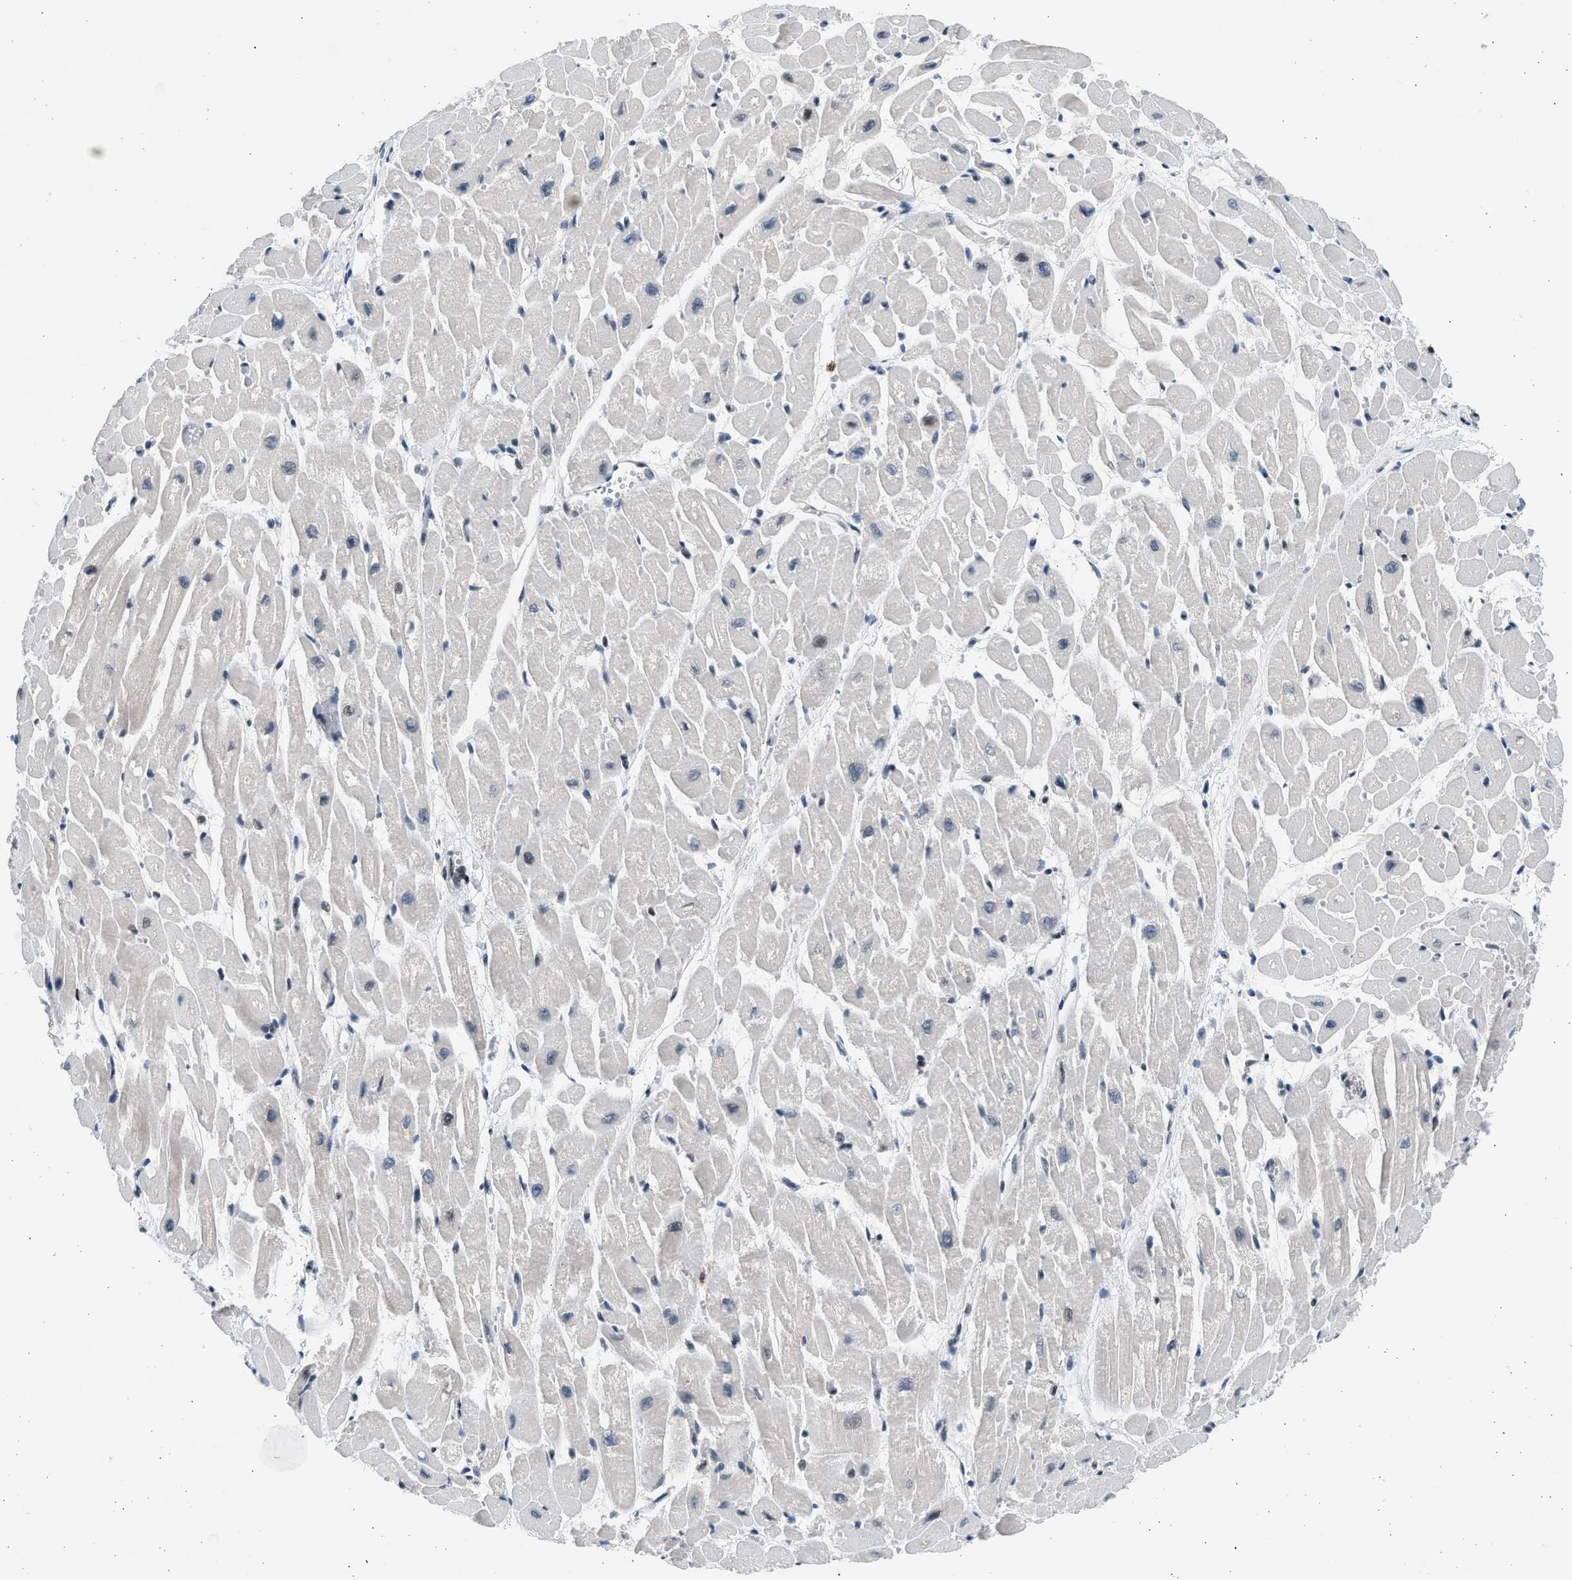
{"staining": {"intensity": "weak", "quantity": "<25%", "location": "nuclear"}, "tissue": "heart muscle", "cell_type": "Cardiomyocytes", "image_type": "normal", "snomed": [{"axis": "morphology", "description": "Normal tissue, NOS"}, {"axis": "topography", "description": "Heart"}], "caption": "A micrograph of heart muscle stained for a protein demonstrates no brown staining in cardiomyocytes.", "gene": "HMGN3", "patient": {"sex": "male", "age": 45}}